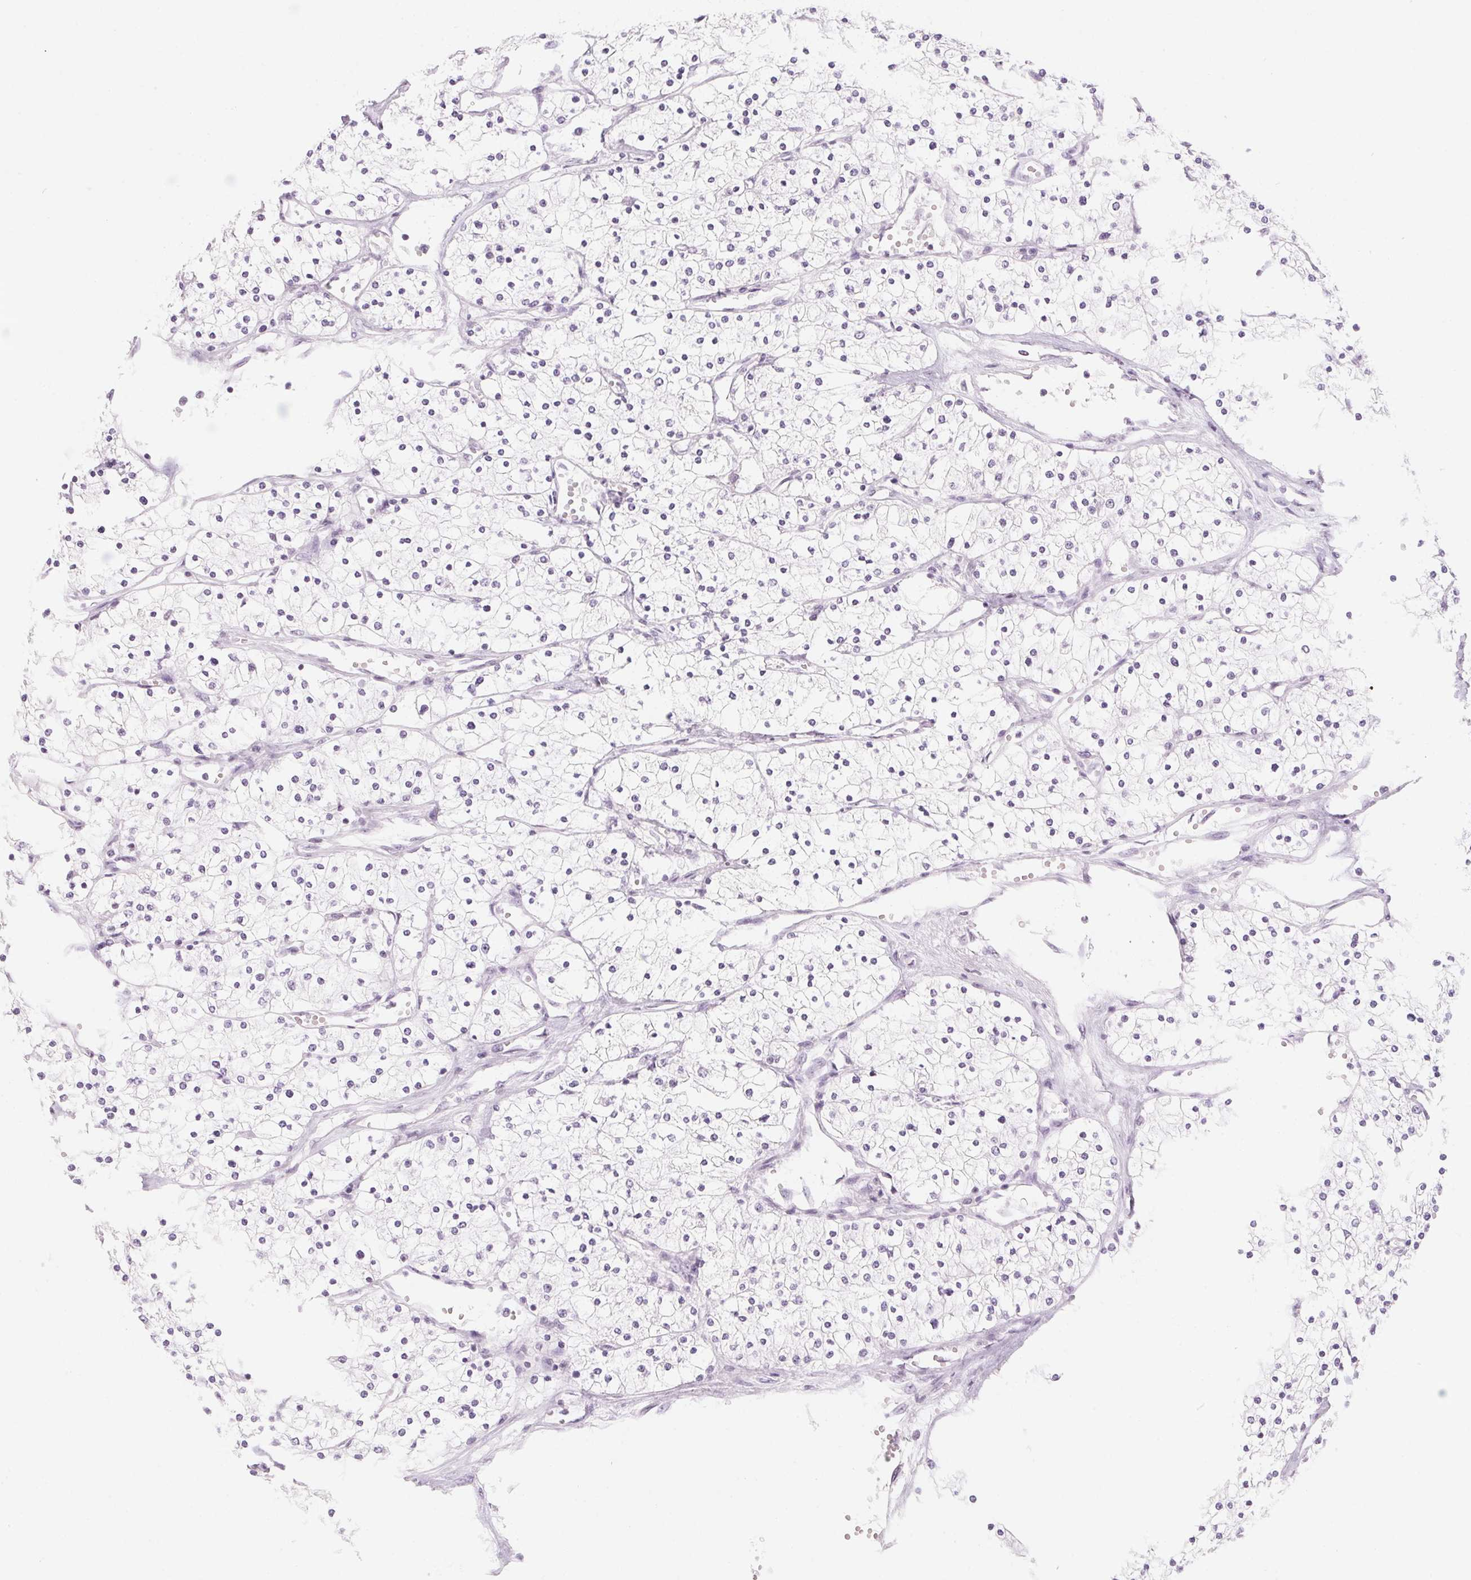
{"staining": {"intensity": "negative", "quantity": "none", "location": "none"}, "tissue": "renal cancer", "cell_type": "Tumor cells", "image_type": "cancer", "snomed": [{"axis": "morphology", "description": "Adenocarcinoma, NOS"}, {"axis": "topography", "description": "Kidney"}], "caption": "Renal adenocarcinoma was stained to show a protein in brown. There is no significant positivity in tumor cells. (DAB (3,3'-diaminobenzidine) immunohistochemistry (IHC) visualized using brightfield microscopy, high magnification).", "gene": "ZIC4", "patient": {"sex": "male", "age": 80}}